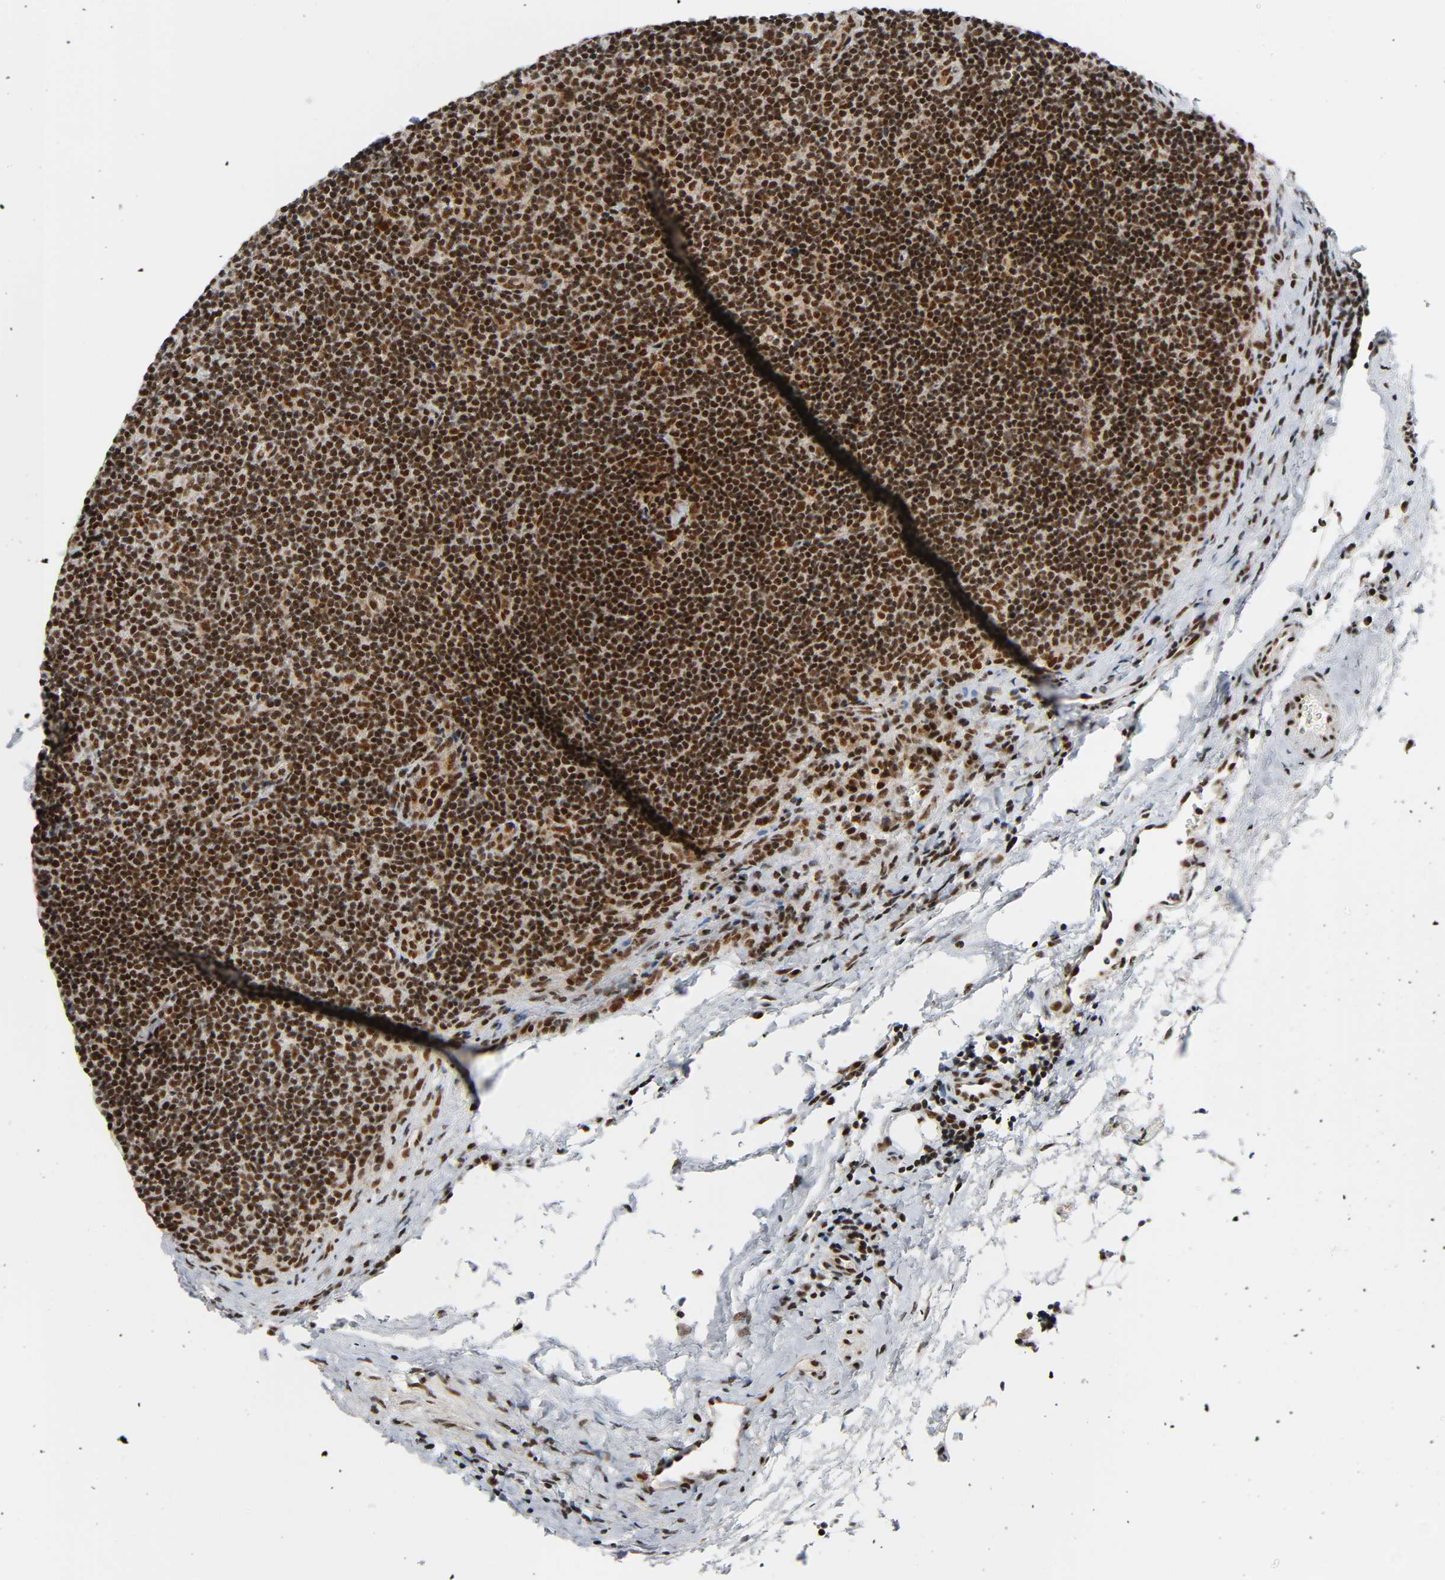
{"staining": {"intensity": "strong", "quantity": ">75%", "location": "nuclear"}, "tissue": "lymphoma", "cell_type": "Tumor cells", "image_type": "cancer", "snomed": [{"axis": "morphology", "description": "Malignant lymphoma, non-Hodgkin's type, Low grade"}, {"axis": "topography", "description": "Lymph node"}], "caption": "Lymphoma stained with immunohistochemistry reveals strong nuclear expression in approximately >75% of tumor cells.", "gene": "CDK9", "patient": {"sex": "male", "age": 70}}